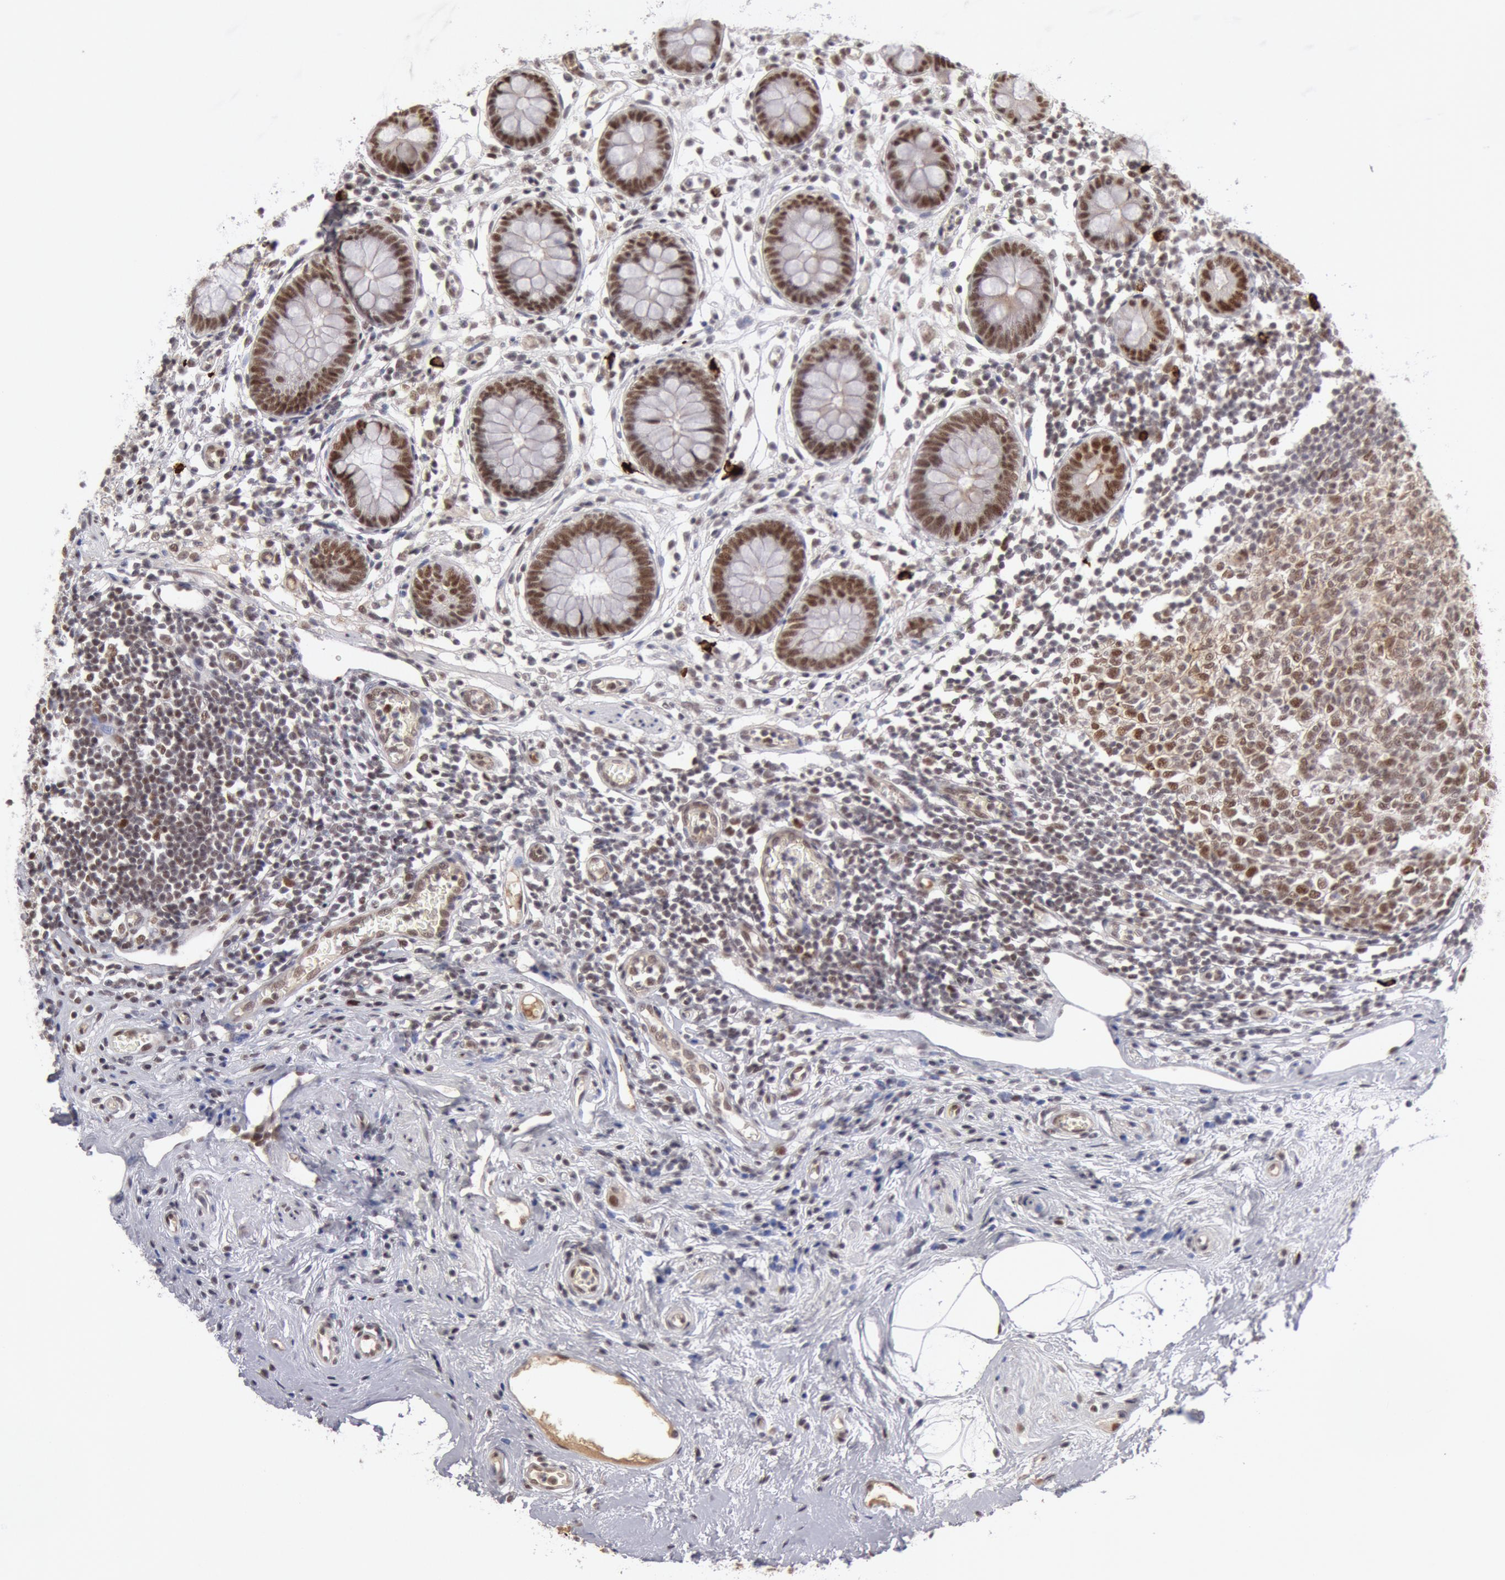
{"staining": {"intensity": "moderate", "quantity": ">75%", "location": "nuclear"}, "tissue": "appendix", "cell_type": "Glandular cells", "image_type": "normal", "snomed": [{"axis": "morphology", "description": "Normal tissue, NOS"}, {"axis": "topography", "description": "Appendix"}], "caption": "Brown immunohistochemical staining in benign human appendix demonstrates moderate nuclear expression in approximately >75% of glandular cells.", "gene": "PPP4R3B", "patient": {"sex": "male", "age": 38}}